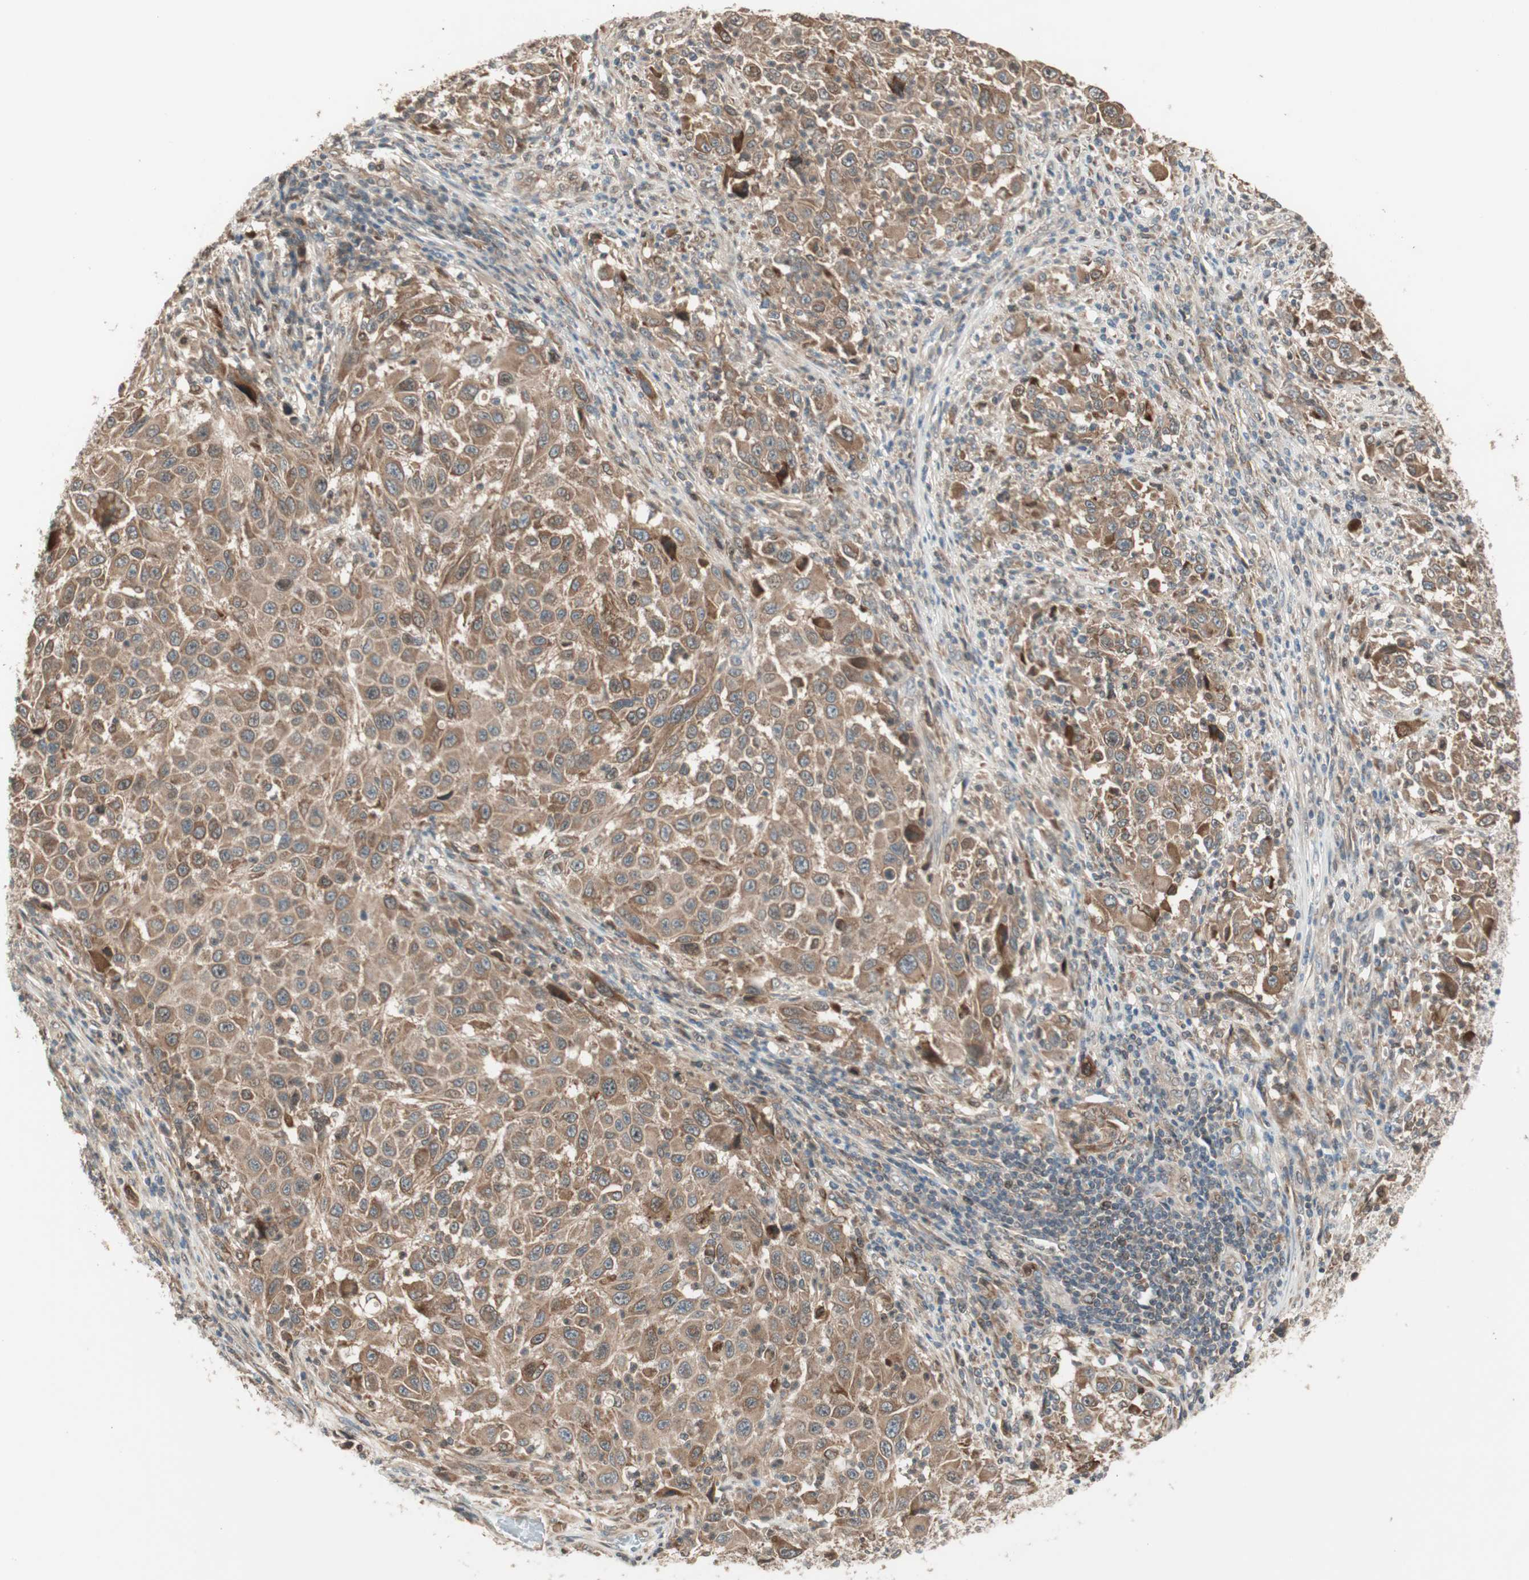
{"staining": {"intensity": "moderate", "quantity": ">75%", "location": "cytoplasmic/membranous"}, "tissue": "melanoma", "cell_type": "Tumor cells", "image_type": "cancer", "snomed": [{"axis": "morphology", "description": "Malignant melanoma, Metastatic site"}, {"axis": "topography", "description": "Lymph node"}], "caption": "Moderate cytoplasmic/membranous protein expression is identified in about >75% of tumor cells in melanoma.", "gene": "ATP6AP2", "patient": {"sex": "male", "age": 61}}